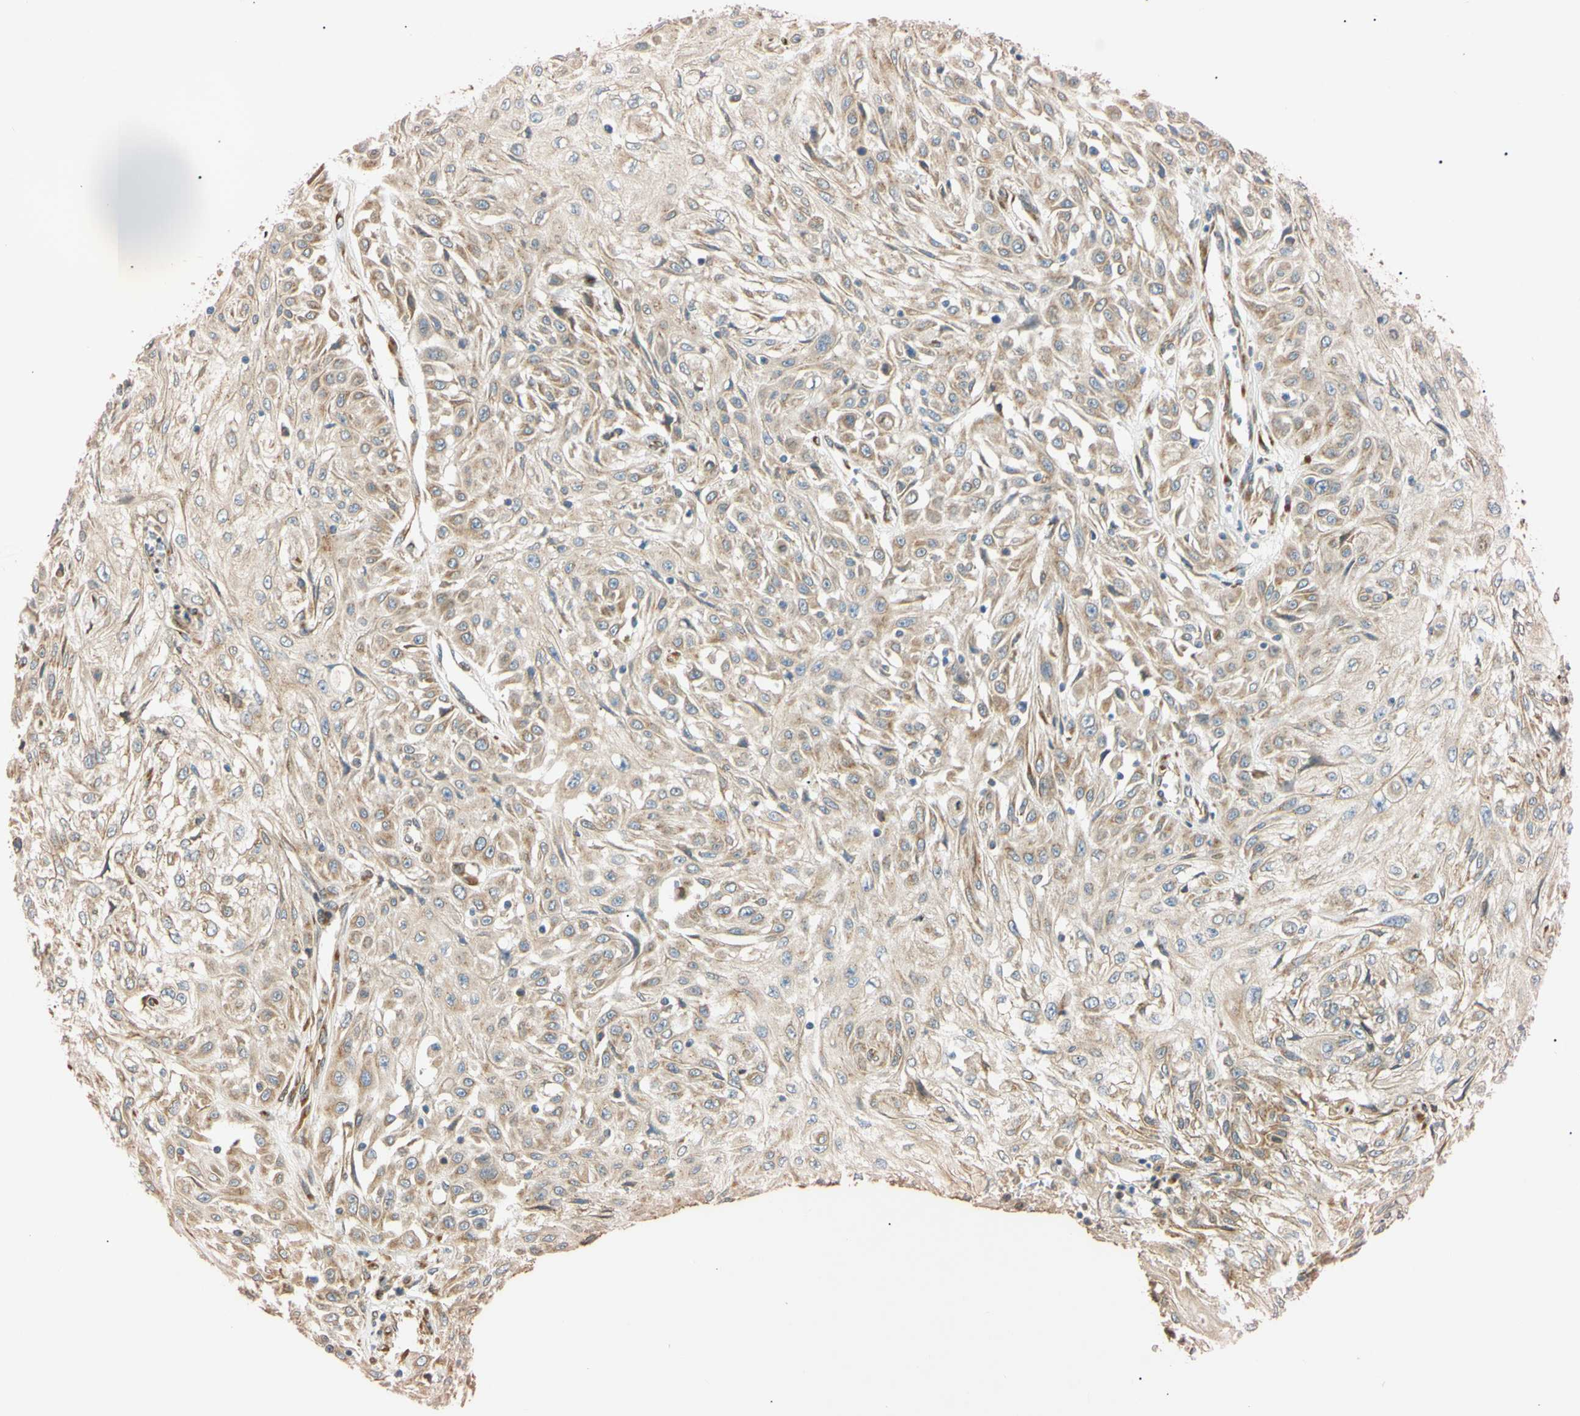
{"staining": {"intensity": "weak", "quantity": "25%-75%", "location": "cytoplasmic/membranous"}, "tissue": "skin cancer", "cell_type": "Tumor cells", "image_type": "cancer", "snomed": [{"axis": "morphology", "description": "Squamous cell carcinoma, NOS"}, {"axis": "morphology", "description": "Squamous cell carcinoma, metastatic, NOS"}, {"axis": "topography", "description": "Skin"}, {"axis": "topography", "description": "Lymph node"}], "caption": "Brown immunohistochemical staining in human squamous cell carcinoma (skin) shows weak cytoplasmic/membranous expression in approximately 25%-75% of tumor cells.", "gene": "IER3IP1", "patient": {"sex": "male", "age": 75}}